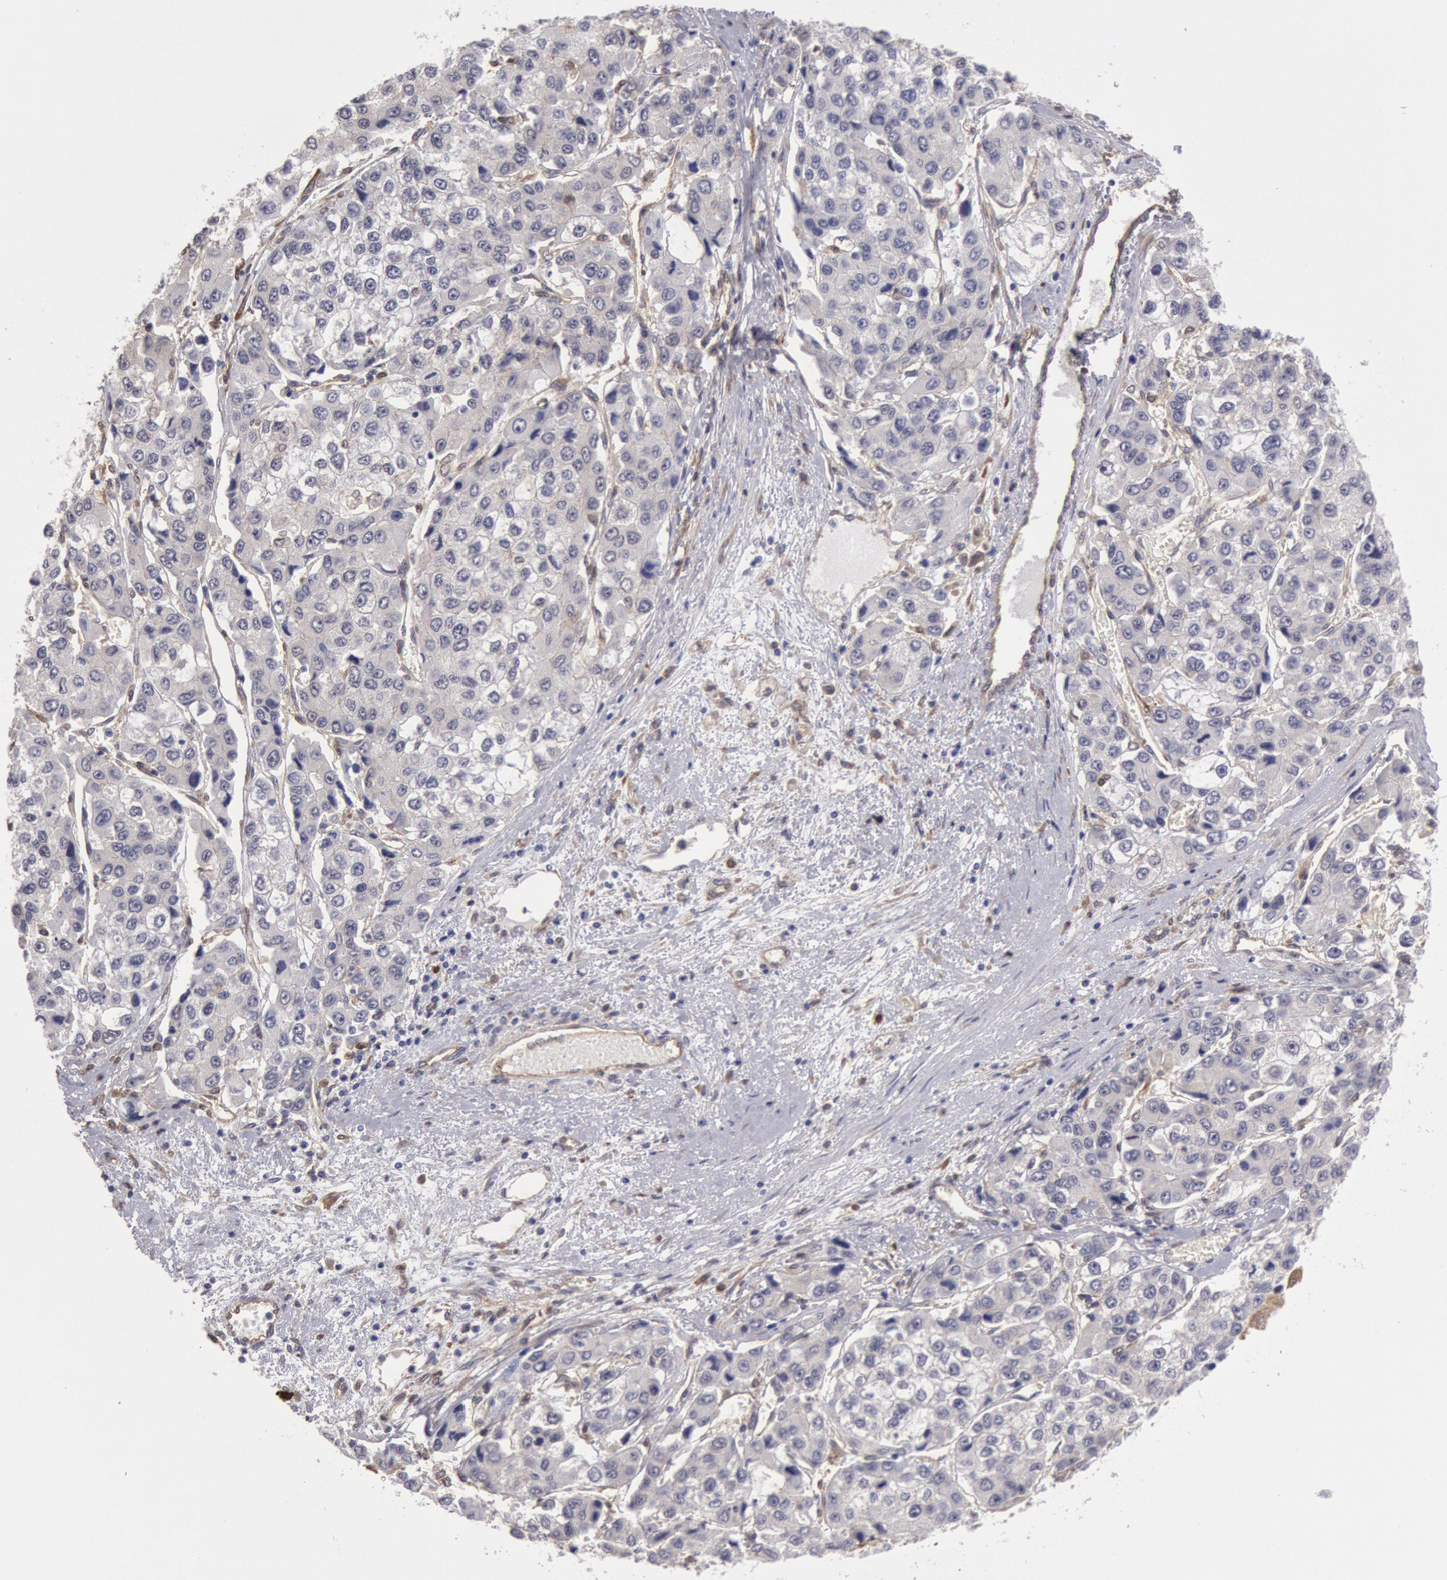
{"staining": {"intensity": "negative", "quantity": "none", "location": "none"}, "tissue": "liver cancer", "cell_type": "Tumor cells", "image_type": "cancer", "snomed": [{"axis": "morphology", "description": "Carcinoma, Hepatocellular, NOS"}, {"axis": "topography", "description": "Liver"}], "caption": "High magnification brightfield microscopy of liver cancer stained with DAB (3,3'-diaminobenzidine) (brown) and counterstained with hematoxylin (blue): tumor cells show no significant positivity.", "gene": "CCDC50", "patient": {"sex": "female", "age": 66}}